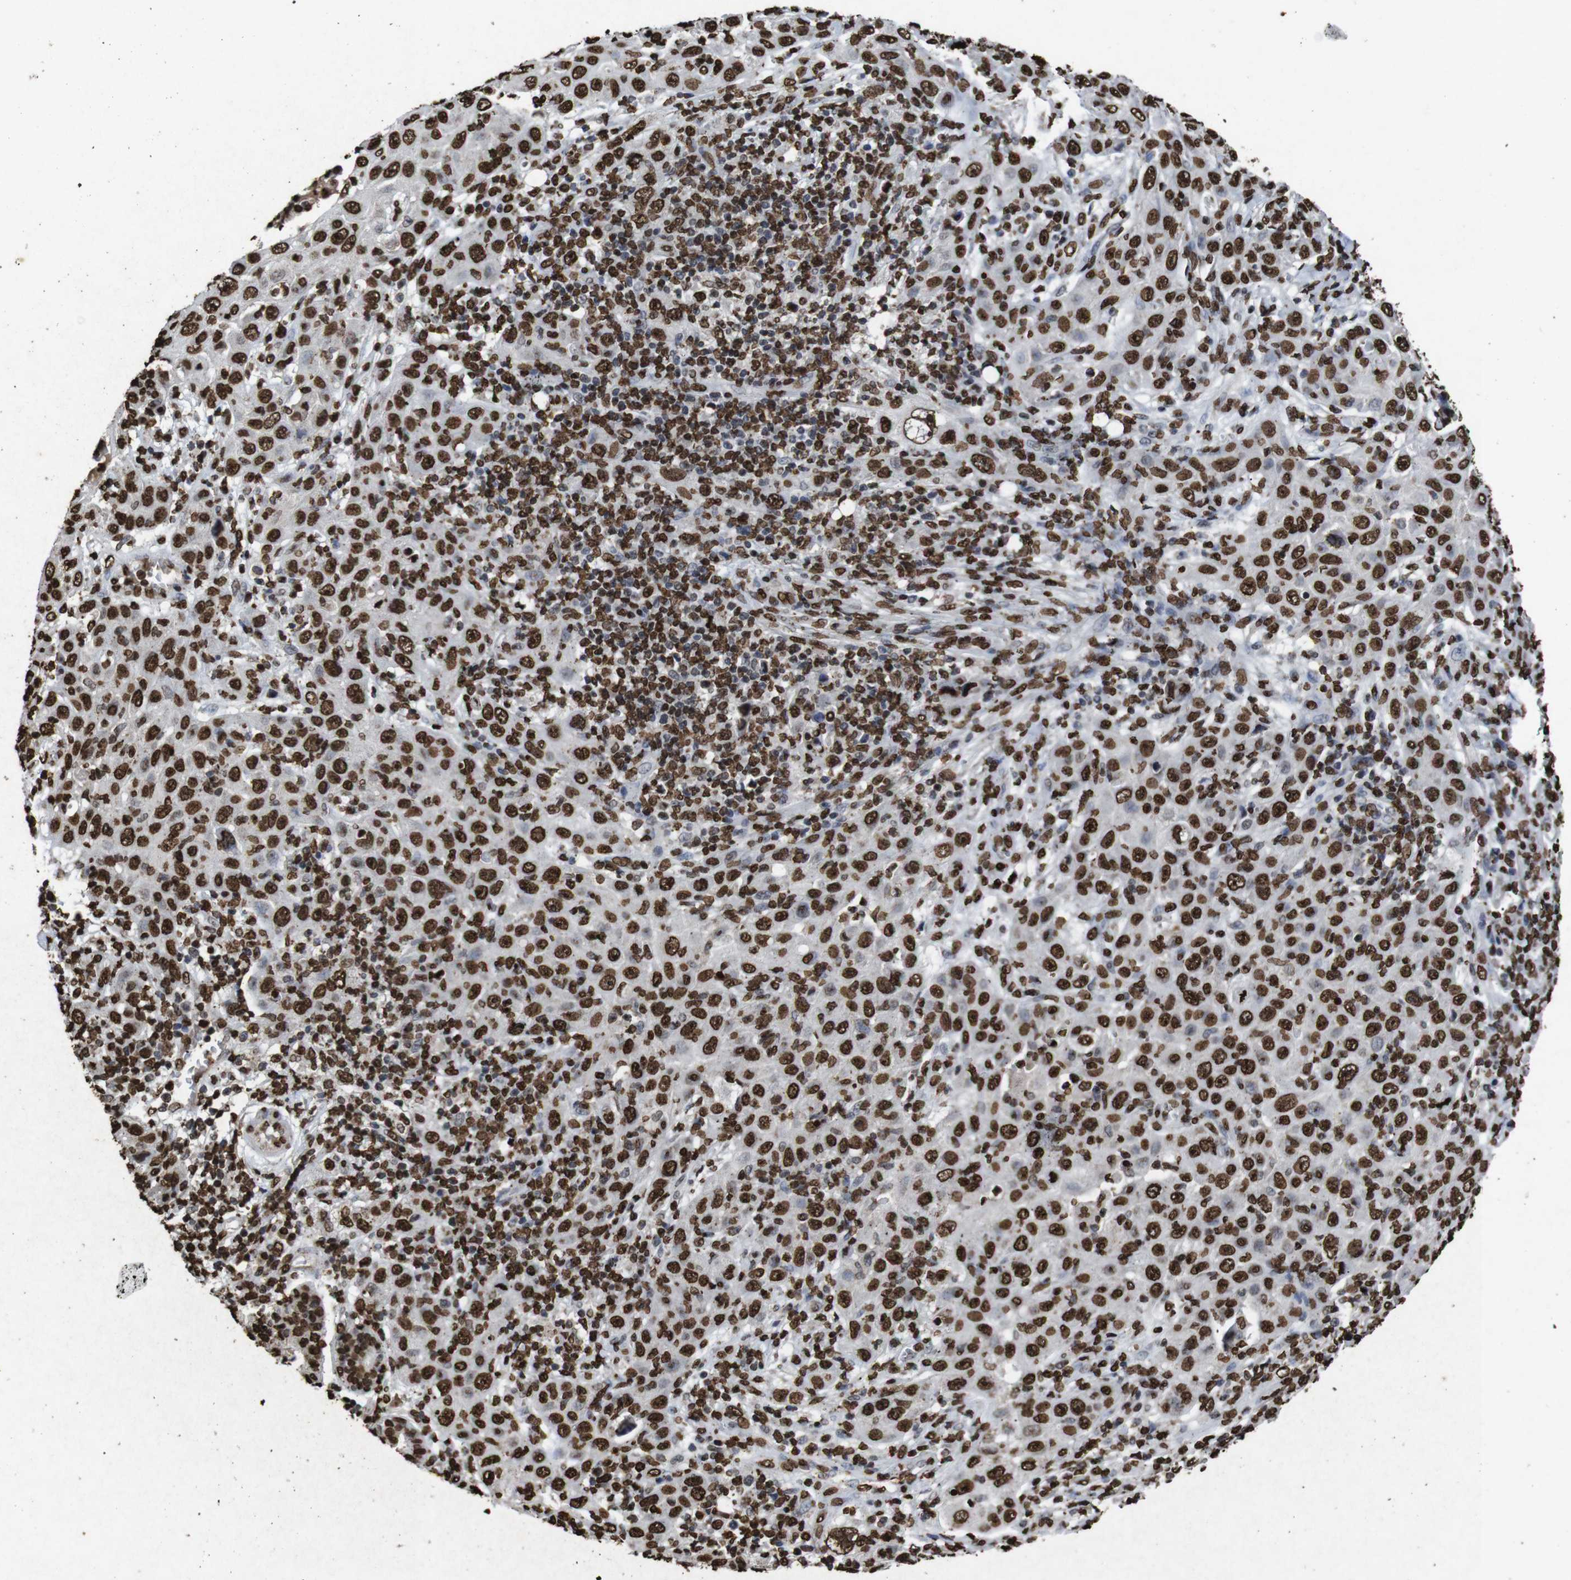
{"staining": {"intensity": "strong", "quantity": ">75%", "location": "nuclear"}, "tissue": "skin cancer", "cell_type": "Tumor cells", "image_type": "cancer", "snomed": [{"axis": "morphology", "description": "Squamous cell carcinoma, NOS"}, {"axis": "topography", "description": "Skin"}], "caption": "This histopathology image displays squamous cell carcinoma (skin) stained with immunohistochemistry (IHC) to label a protein in brown. The nuclear of tumor cells show strong positivity for the protein. Nuclei are counter-stained blue.", "gene": "MDM2", "patient": {"sex": "female", "age": 88}}